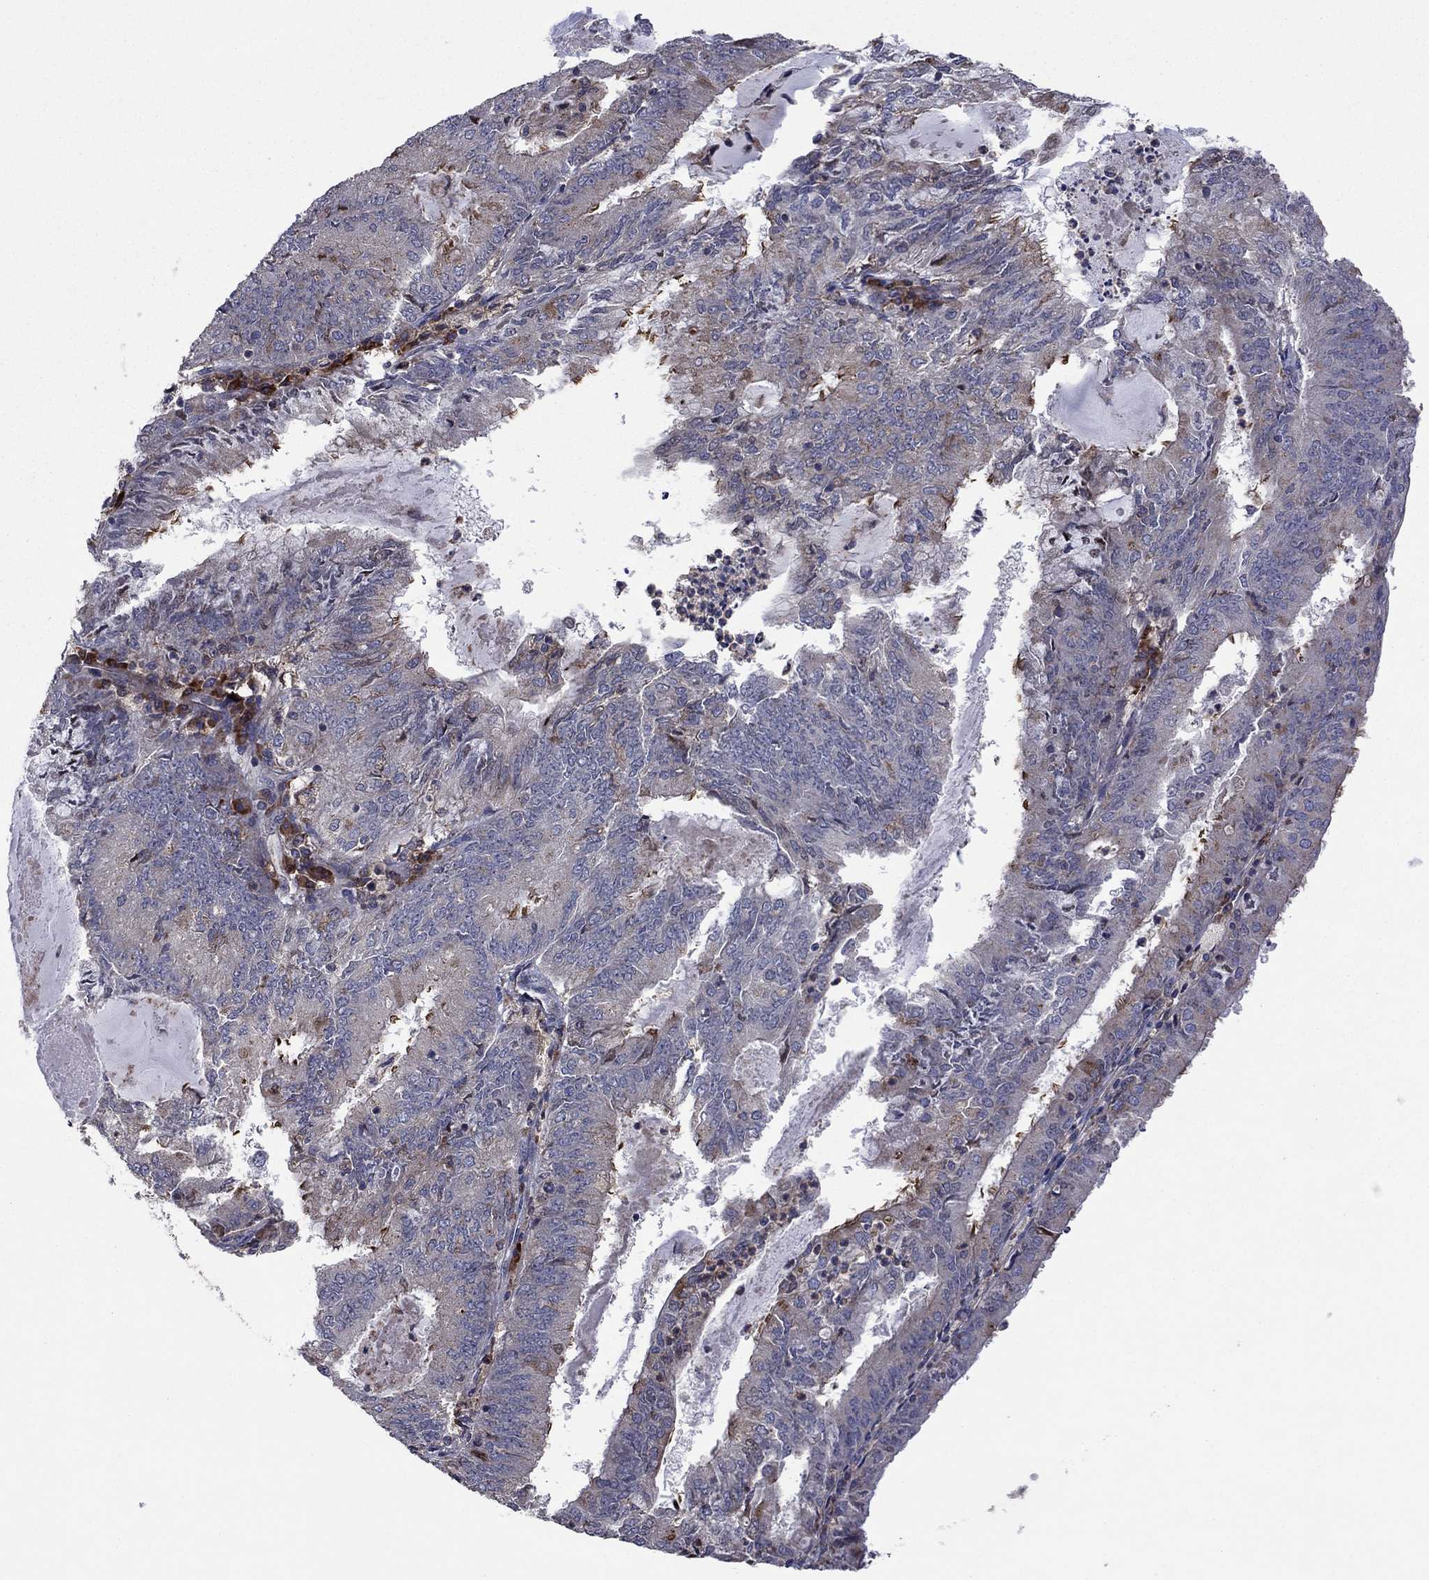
{"staining": {"intensity": "moderate", "quantity": "<25%", "location": "cytoplasmic/membranous"}, "tissue": "endometrial cancer", "cell_type": "Tumor cells", "image_type": "cancer", "snomed": [{"axis": "morphology", "description": "Adenocarcinoma, NOS"}, {"axis": "topography", "description": "Endometrium"}], "caption": "Endometrial cancer stained for a protein (brown) shows moderate cytoplasmic/membranous positive expression in approximately <25% of tumor cells.", "gene": "MEA1", "patient": {"sex": "female", "age": 57}}